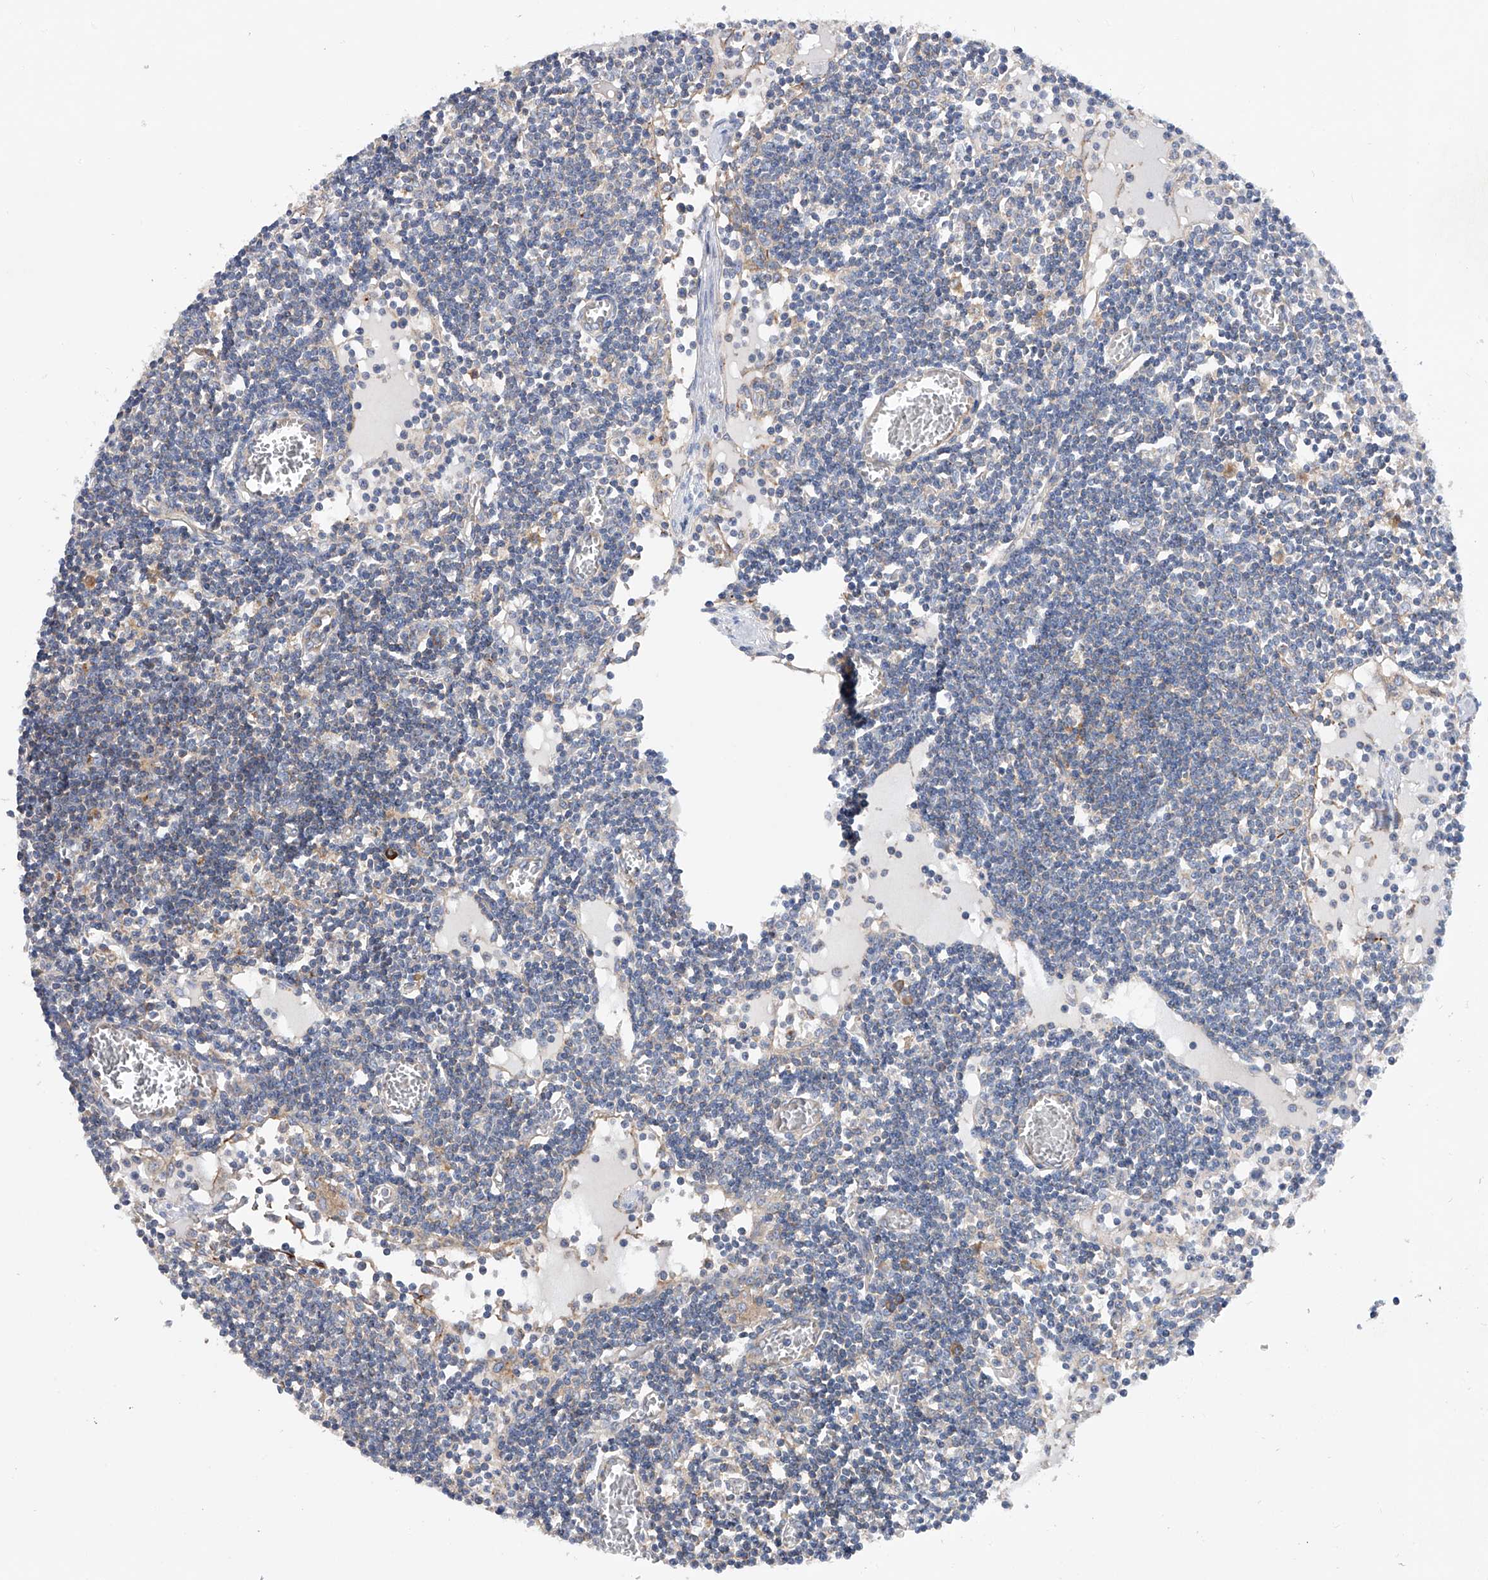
{"staining": {"intensity": "weak", "quantity": "25%-75%", "location": "cytoplasmic/membranous"}, "tissue": "lymph node", "cell_type": "Germinal center cells", "image_type": "normal", "snomed": [{"axis": "morphology", "description": "Normal tissue, NOS"}, {"axis": "topography", "description": "Lymph node"}], "caption": "An image of human lymph node stained for a protein exhibits weak cytoplasmic/membranous brown staining in germinal center cells.", "gene": "MLYCD", "patient": {"sex": "female", "age": 11}}